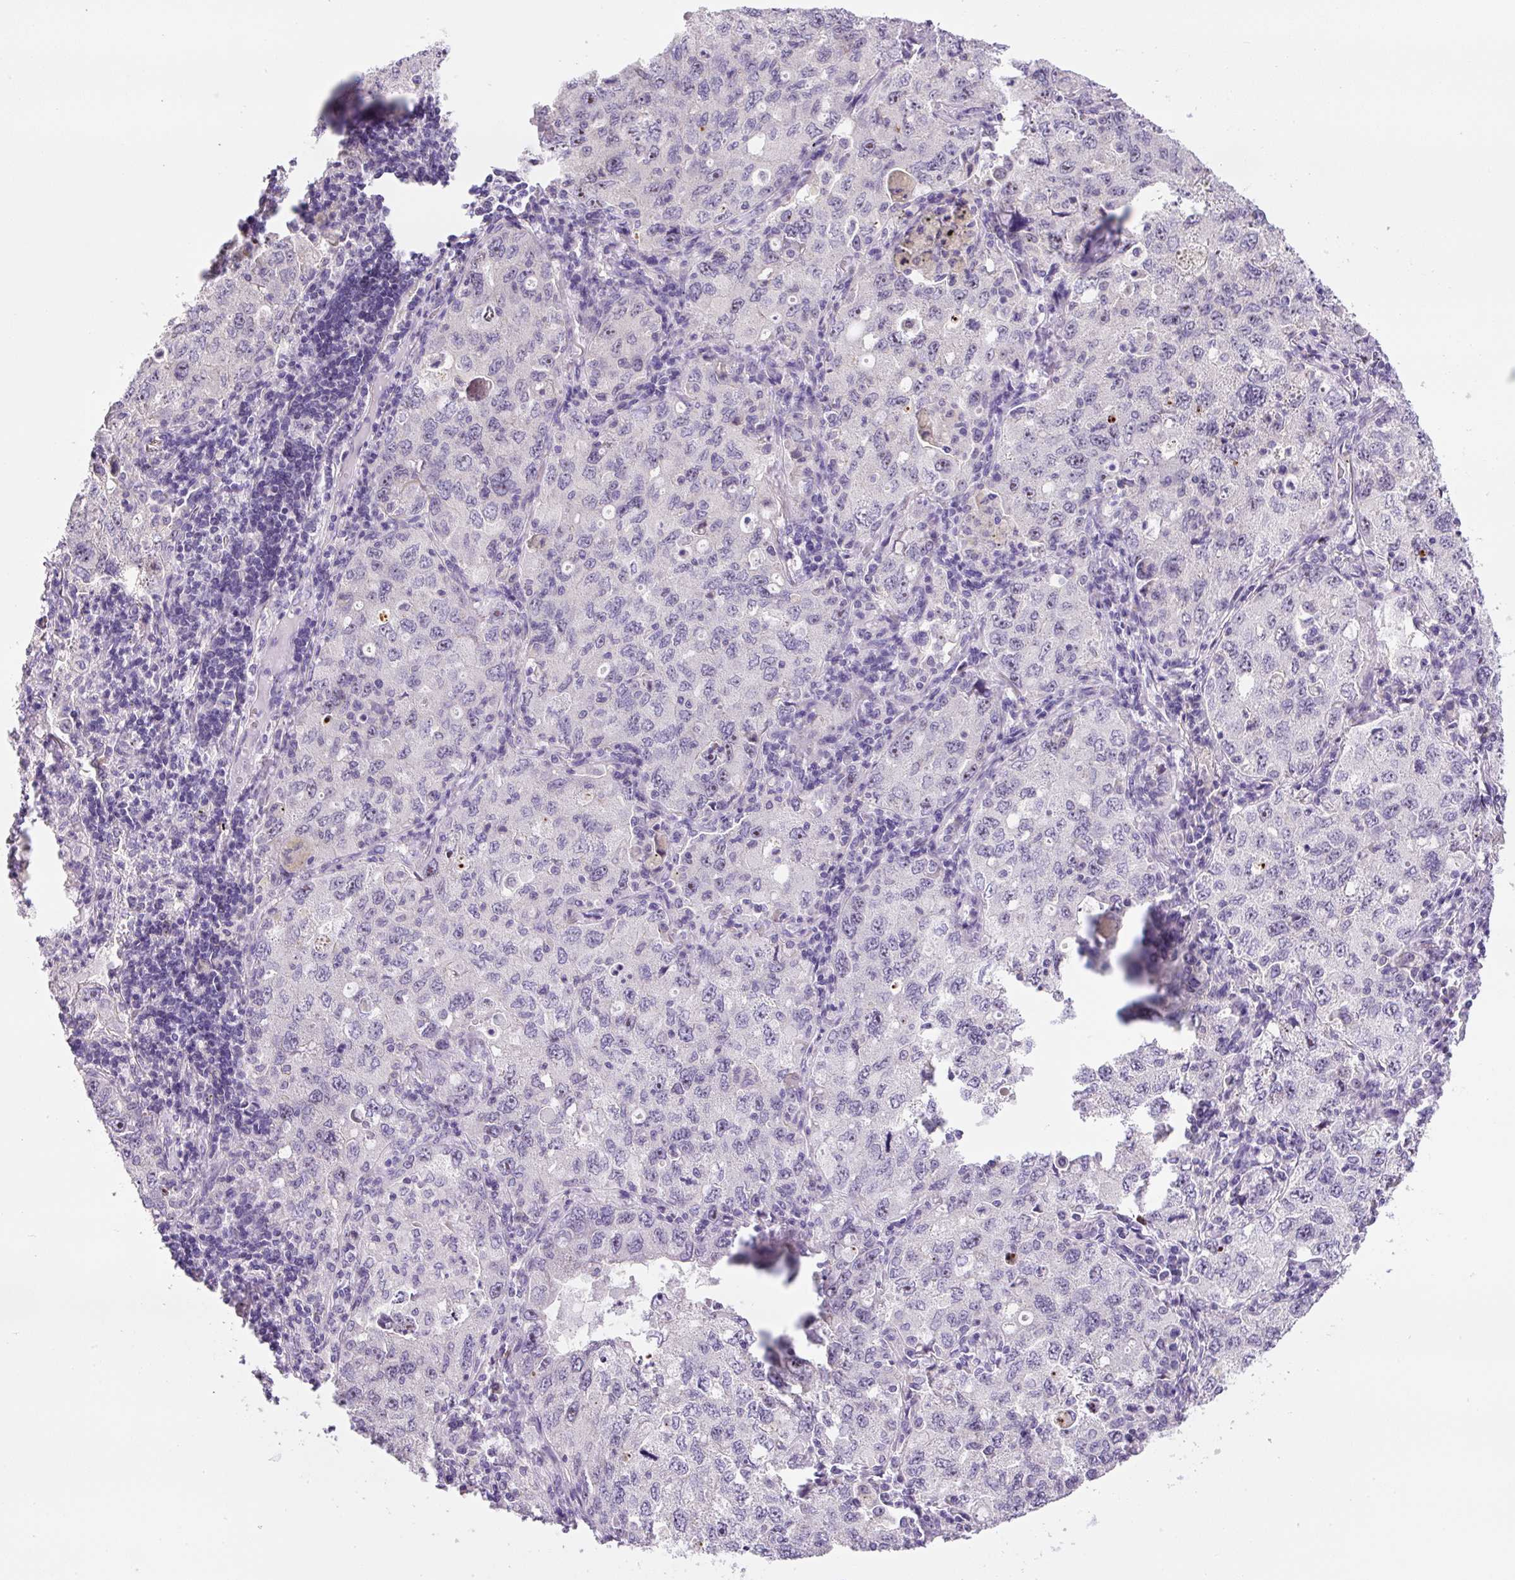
{"staining": {"intensity": "negative", "quantity": "none", "location": "none"}, "tissue": "lung cancer", "cell_type": "Tumor cells", "image_type": "cancer", "snomed": [{"axis": "morphology", "description": "Adenocarcinoma, NOS"}, {"axis": "topography", "description": "Lung"}], "caption": "IHC of human lung adenocarcinoma shows no expression in tumor cells. The staining was performed using DAB (3,3'-diaminobenzidine) to visualize the protein expression in brown, while the nuclei were stained in blue with hematoxylin (Magnification: 20x).", "gene": "TMEM151B", "patient": {"sex": "female", "age": 57}}